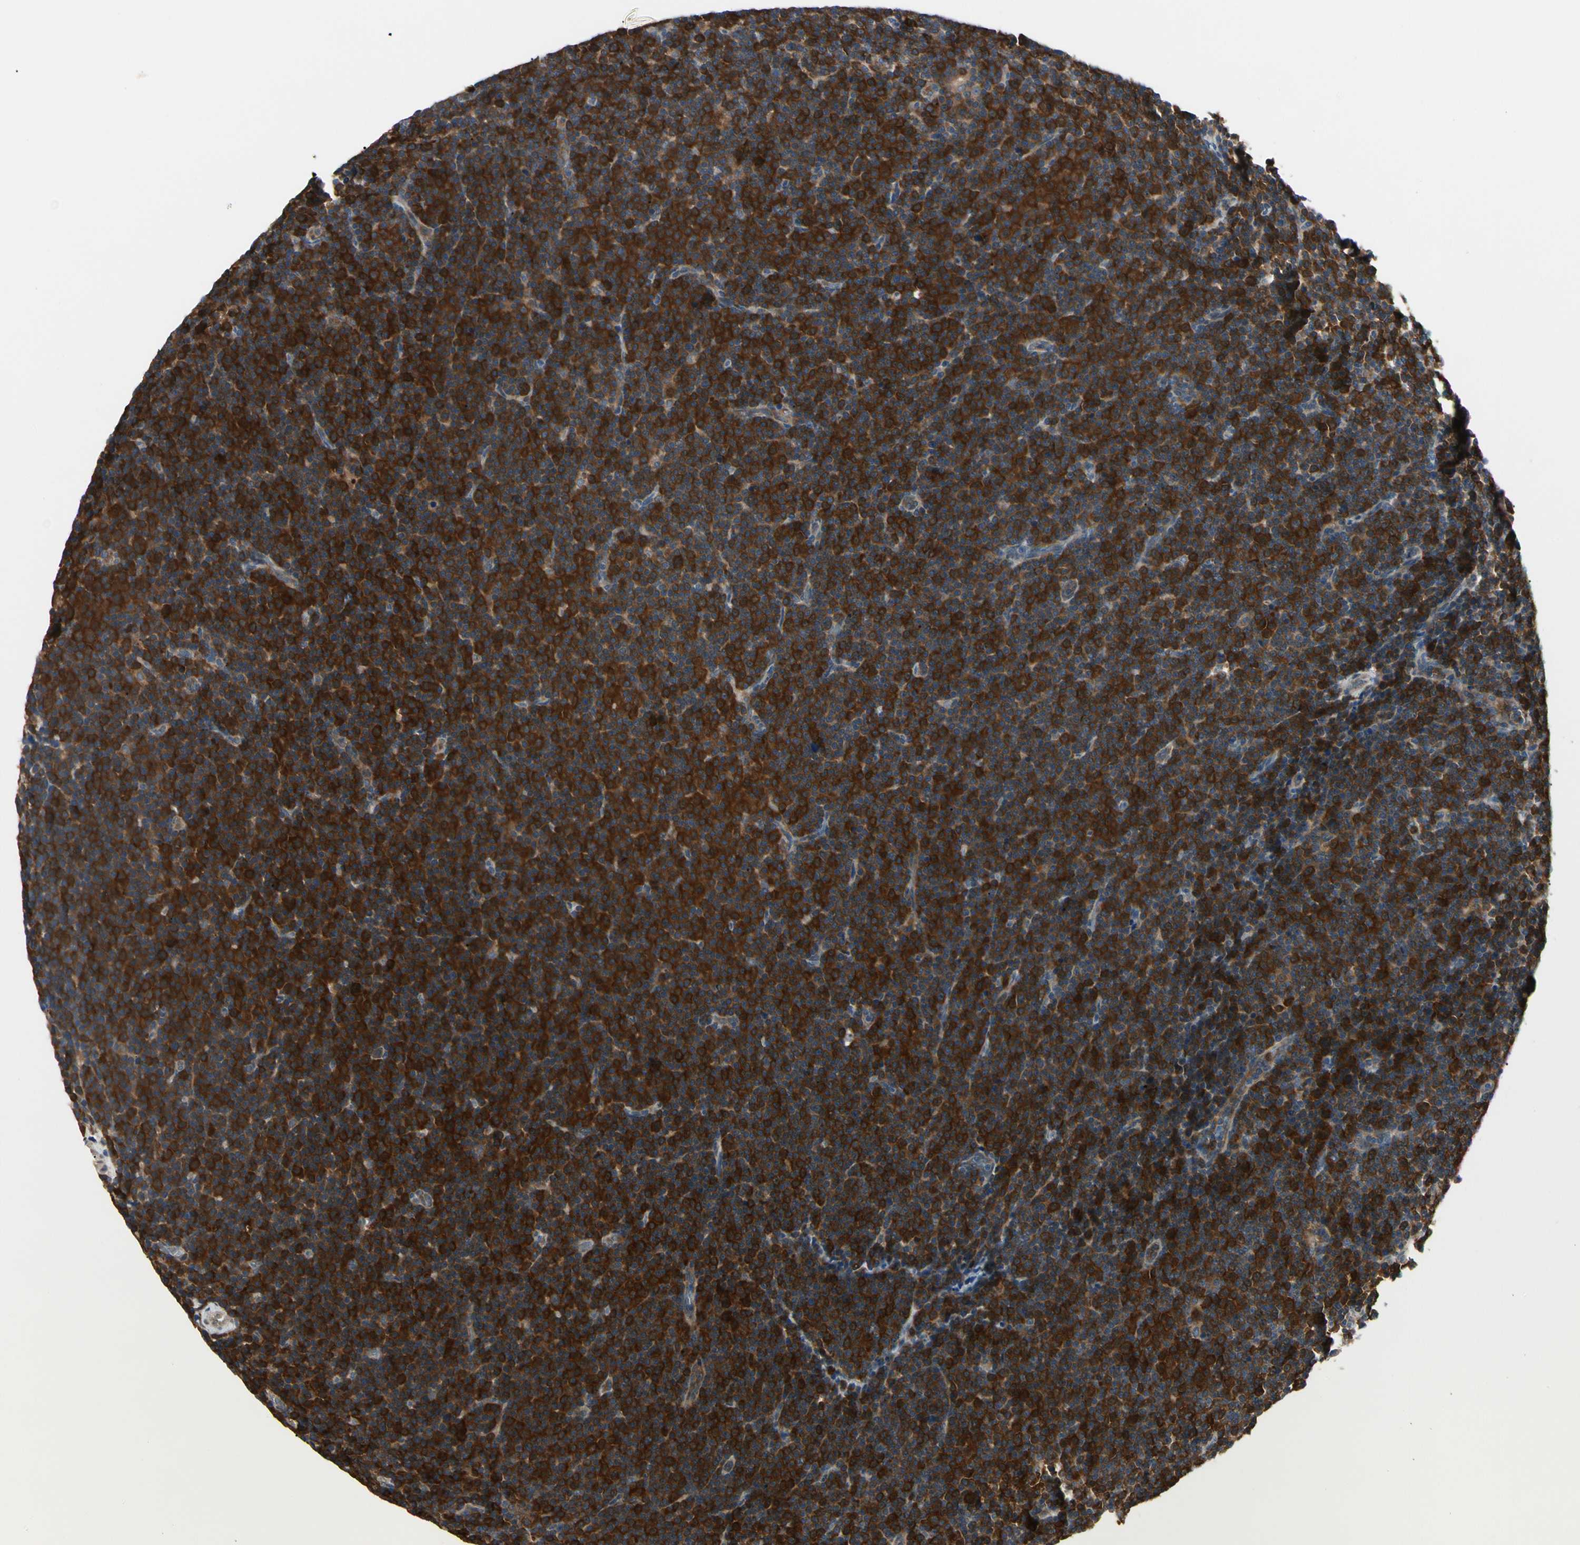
{"staining": {"intensity": "strong", "quantity": ">75%", "location": "cytoplasmic/membranous"}, "tissue": "lymphoma", "cell_type": "Tumor cells", "image_type": "cancer", "snomed": [{"axis": "morphology", "description": "Malignant lymphoma, non-Hodgkin's type, Low grade"}, {"axis": "topography", "description": "Lymph node"}], "caption": "DAB immunohistochemical staining of human low-grade malignant lymphoma, non-Hodgkin's type demonstrates strong cytoplasmic/membranous protein positivity in about >75% of tumor cells.", "gene": "NME1-NME2", "patient": {"sex": "female", "age": 67}}